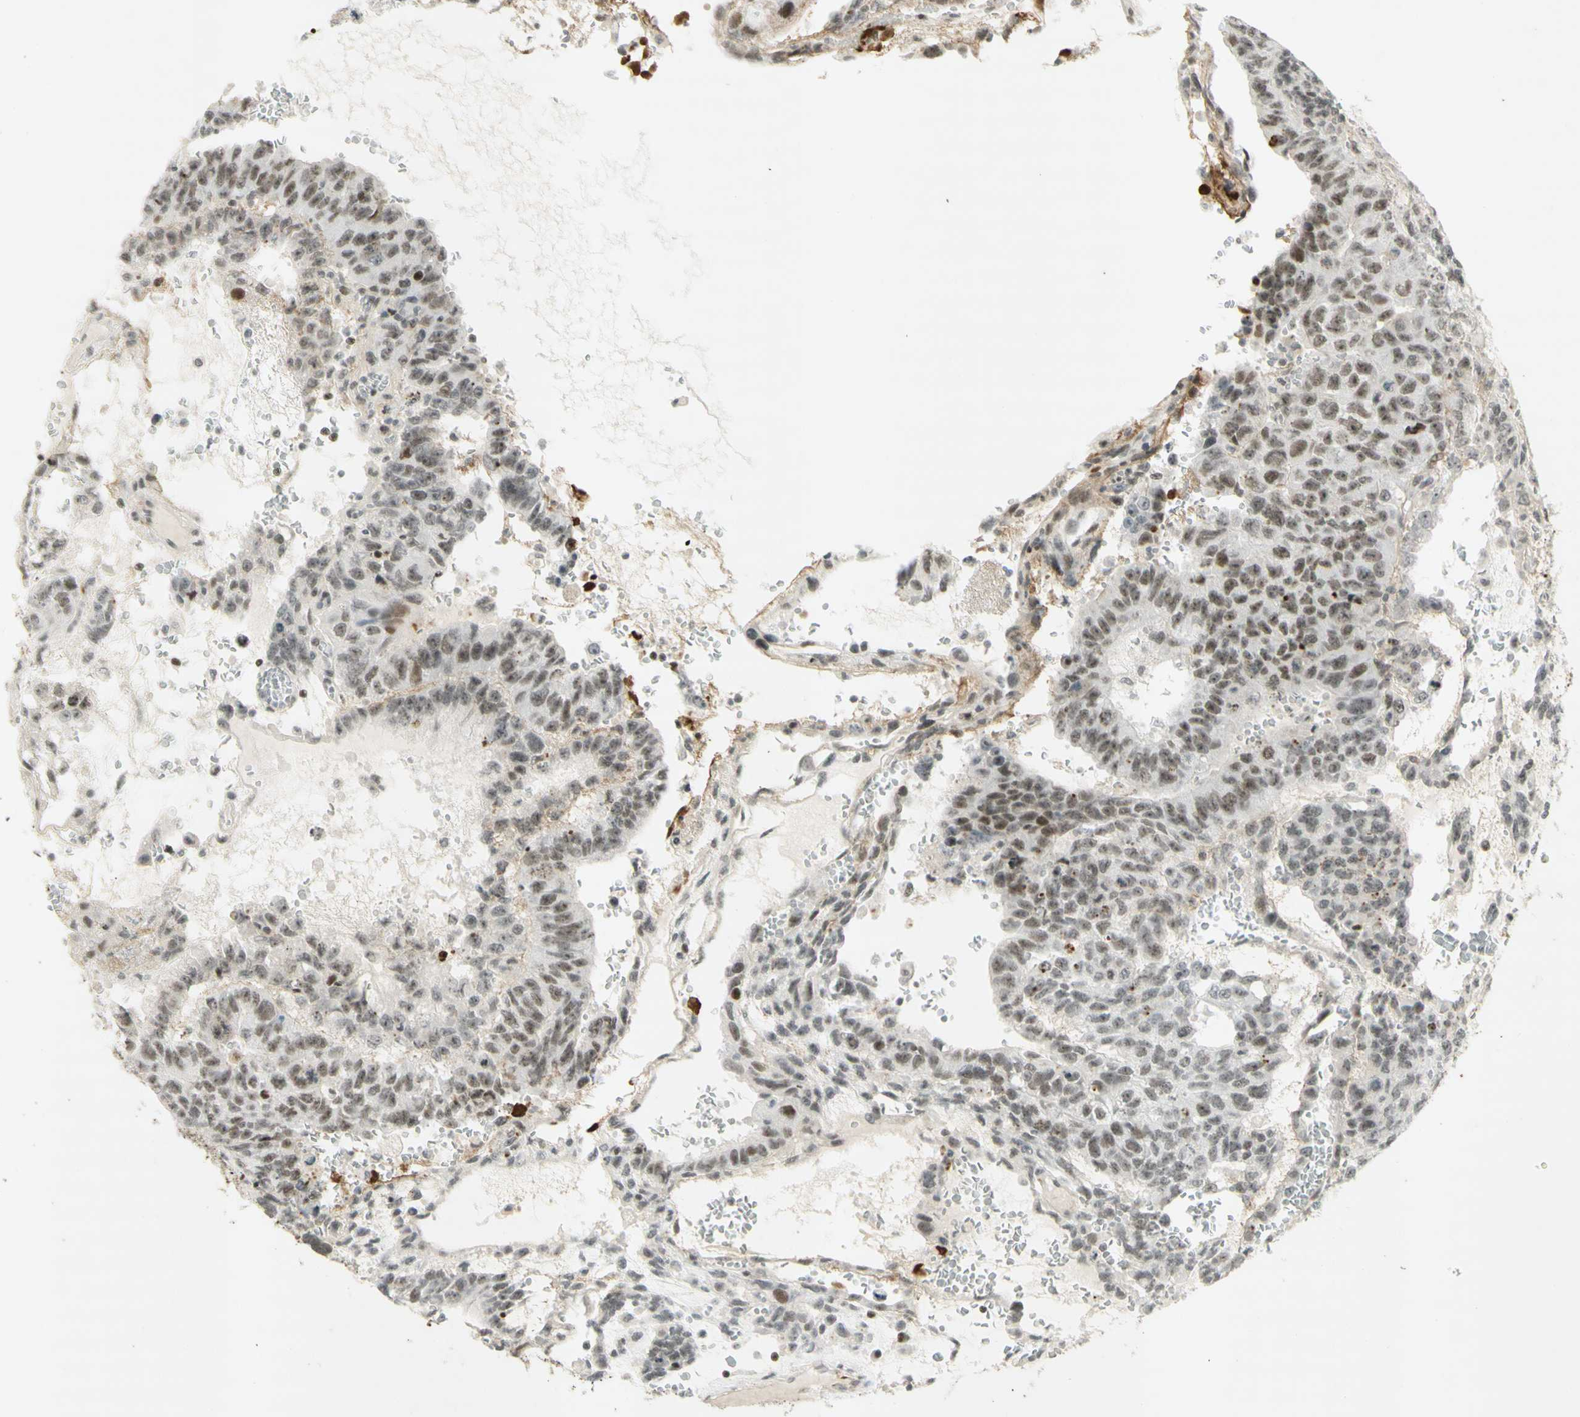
{"staining": {"intensity": "moderate", "quantity": ">75%", "location": "nuclear"}, "tissue": "testis cancer", "cell_type": "Tumor cells", "image_type": "cancer", "snomed": [{"axis": "morphology", "description": "Seminoma, NOS"}, {"axis": "morphology", "description": "Carcinoma, Embryonal, NOS"}, {"axis": "topography", "description": "Testis"}], "caption": "About >75% of tumor cells in human testis embryonal carcinoma demonstrate moderate nuclear protein positivity as visualized by brown immunohistochemical staining.", "gene": "IRF1", "patient": {"sex": "male", "age": 52}}